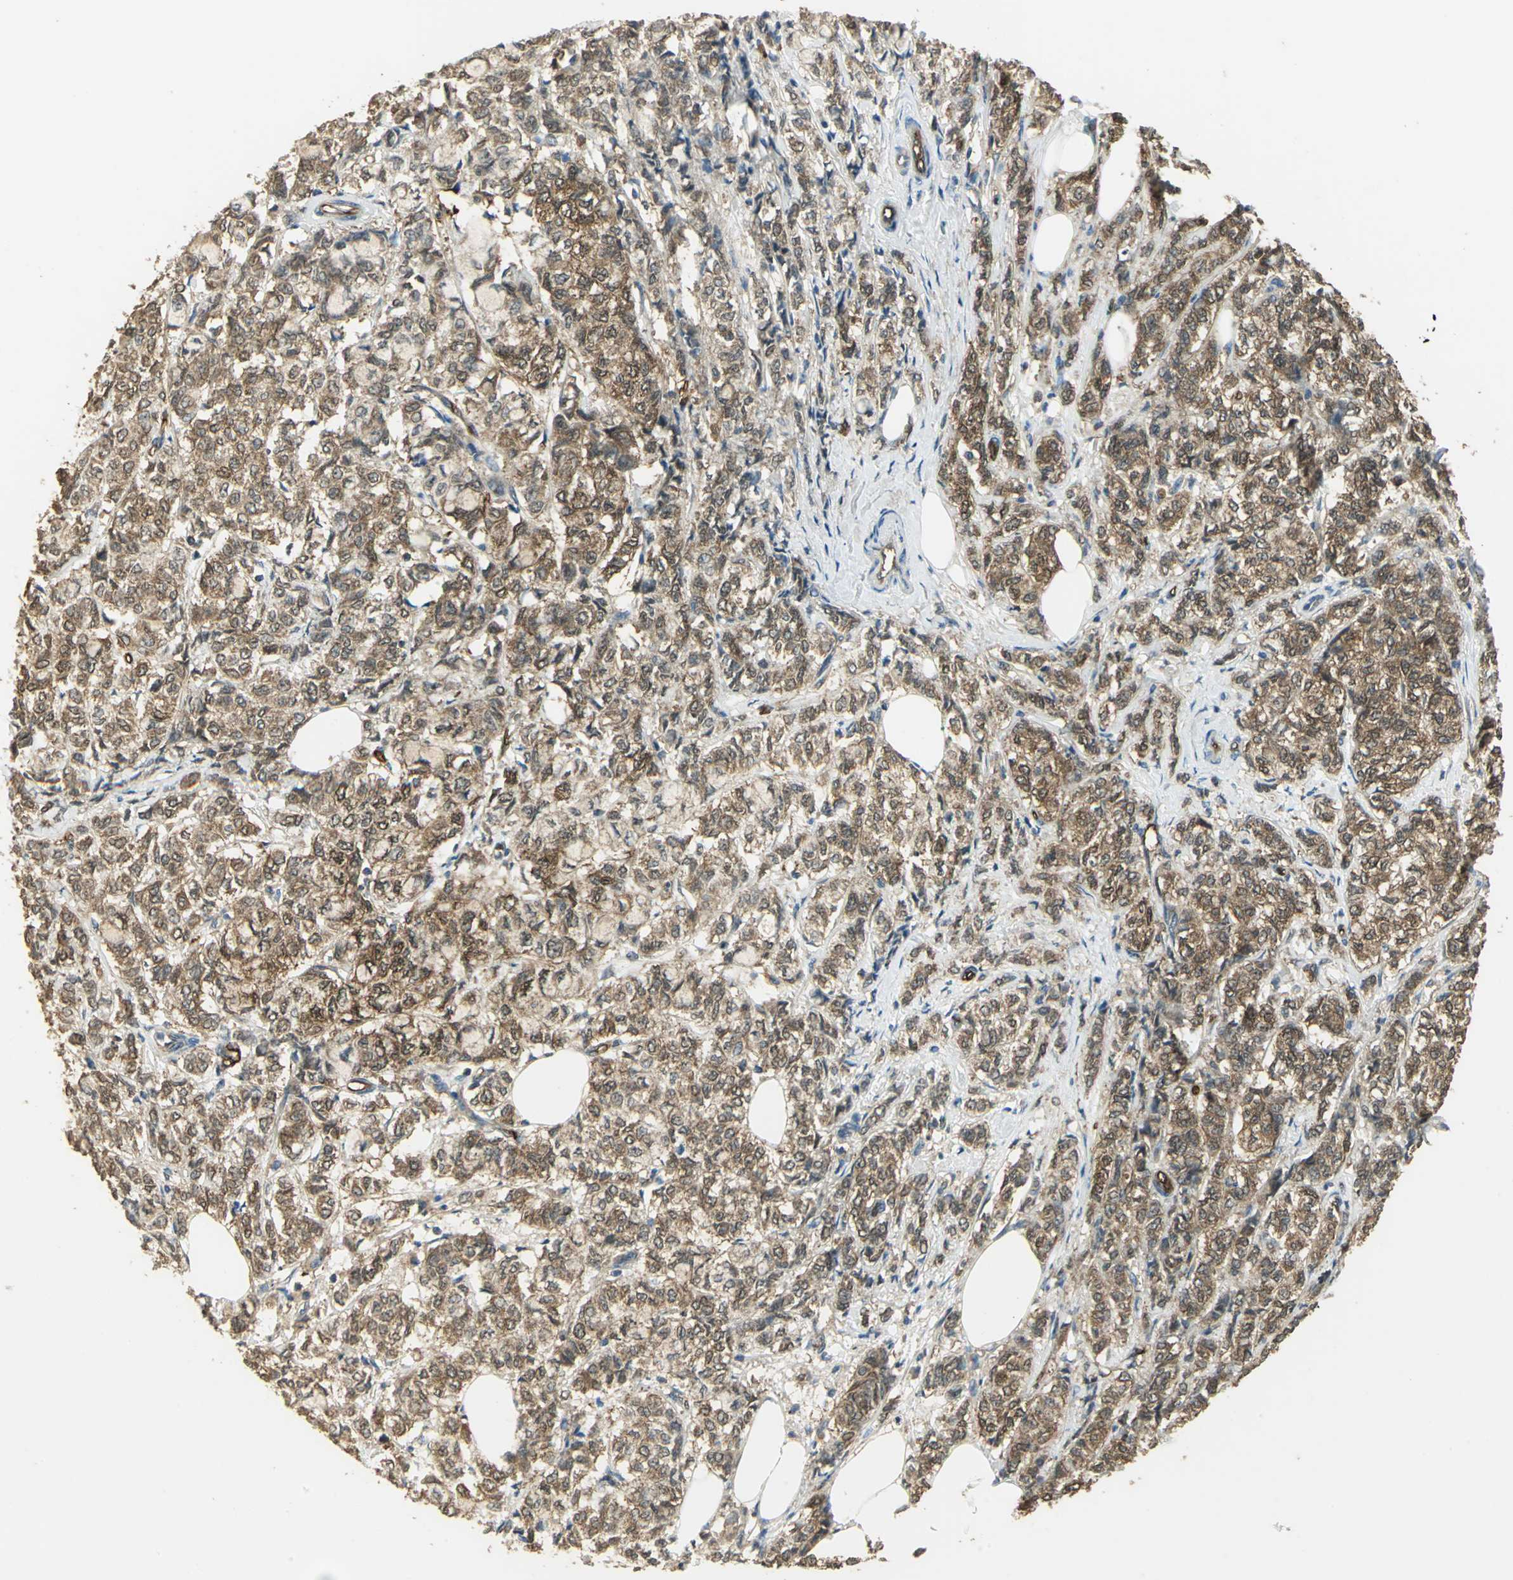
{"staining": {"intensity": "moderate", "quantity": ">75%", "location": "cytoplasmic/membranous,nuclear"}, "tissue": "breast cancer", "cell_type": "Tumor cells", "image_type": "cancer", "snomed": [{"axis": "morphology", "description": "Lobular carcinoma"}, {"axis": "topography", "description": "Breast"}], "caption": "High-magnification brightfield microscopy of breast lobular carcinoma stained with DAB (brown) and counterstained with hematoxylin (blue). tumor cells exhibit moderate cytoplasmic/membranous and nuclear positivity is appreciated in about>75% of cells.", "gene": "DDAH1", "patient": {"sex": "female", "age": 60}}